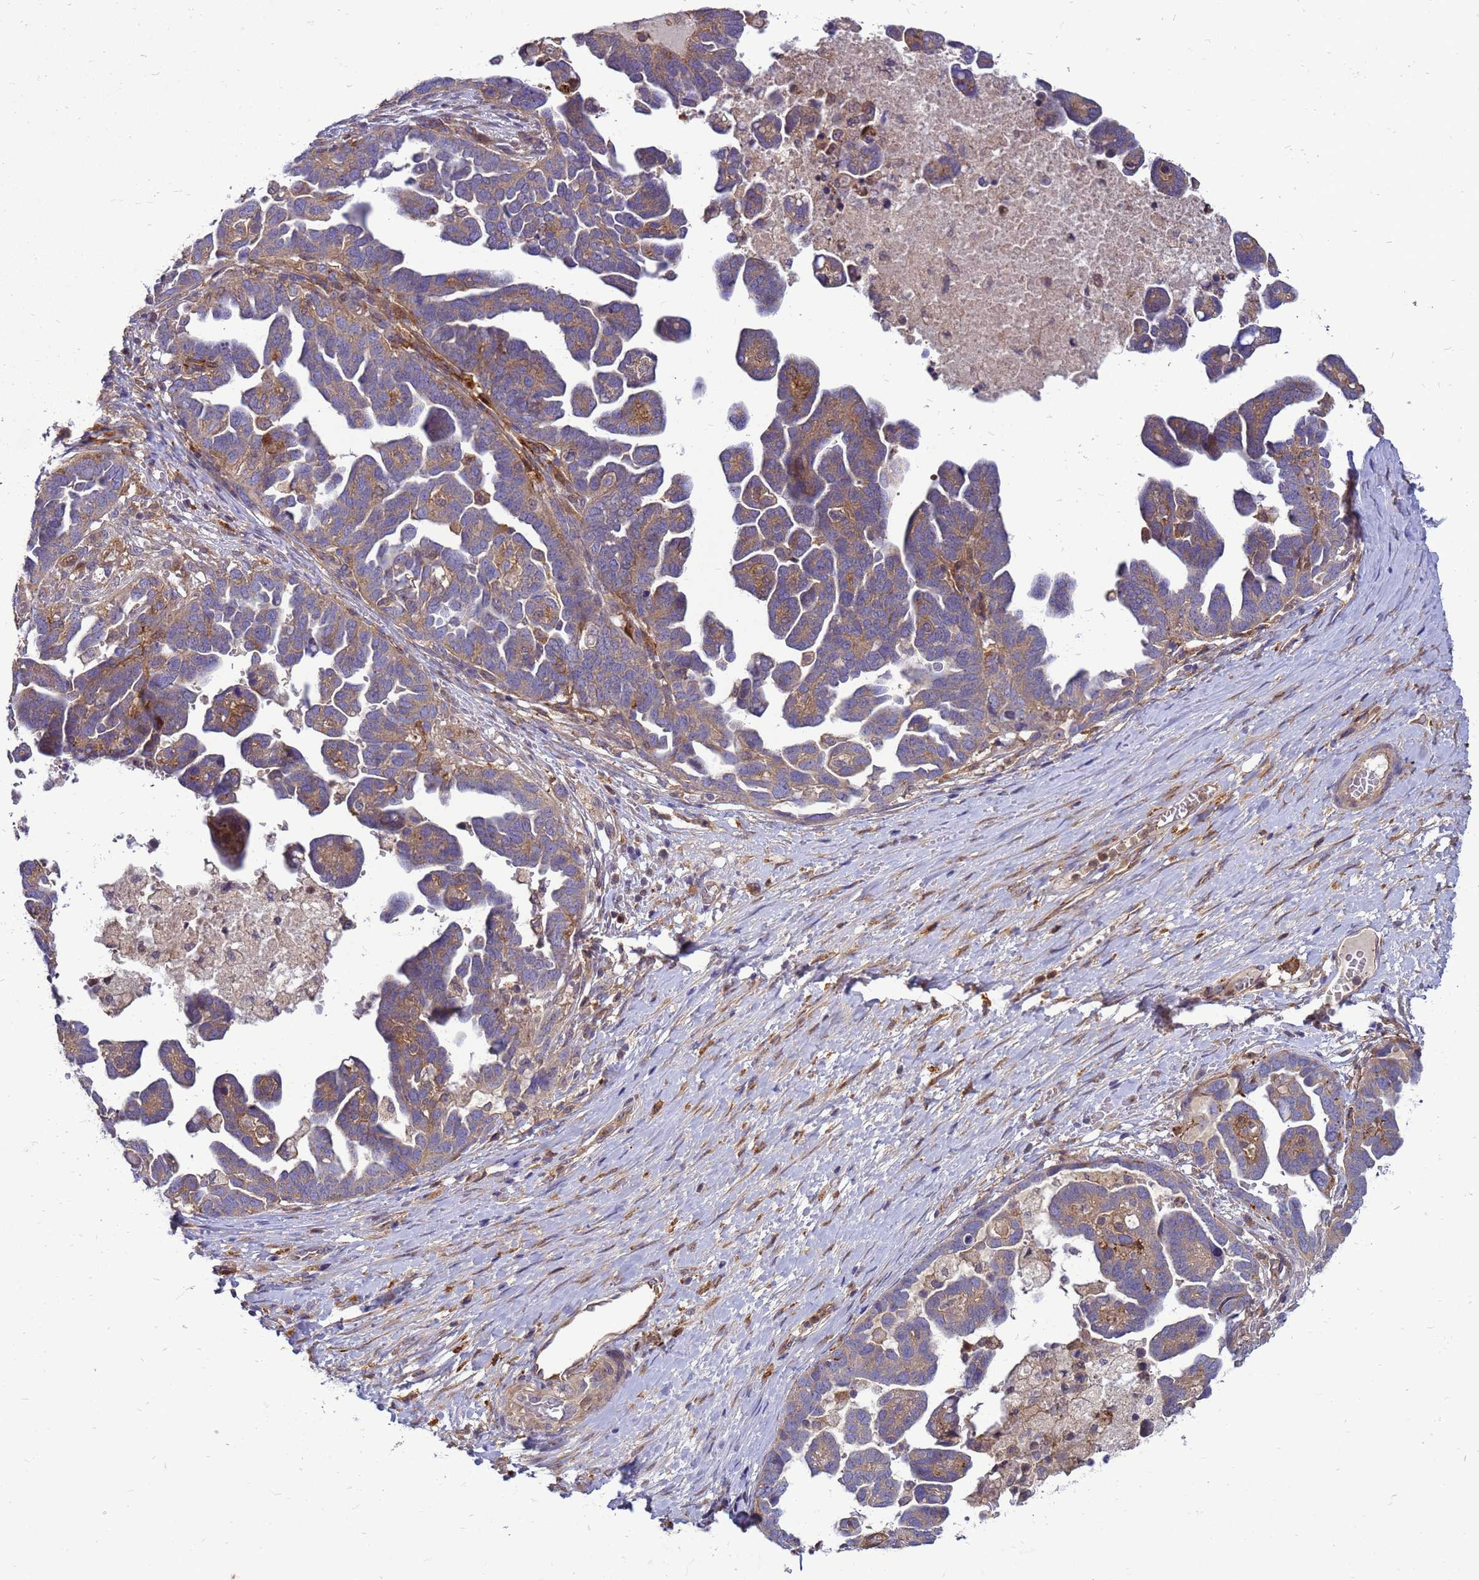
{"staining": {"intensity": "weak", "quantity": ">75%", "location": "cytoplasmic/membranous"}, "tissue": "ovarian cancer", "cell_type": "Tumor cells", "image_type": "cancer", "snomed": [{"axis": "morphology", "description": "Cystadenocarcinoma, serous, NOS"}, {"axis": "topography", "description": "Ovary"}], "caption": "IHC (DAB (3,3'-diaminobenzidine)) staining of ovarian serous cystadenocarcinoma reveals weak cytoplasmic/membranous protein positivity in approximately >75% of tumor cells. The staining is performed using DAB brown chromogen to label protein expression. The nuclei are counter-stained blue using hematoxylin.", "gene": "RNF215", "patient": {"sex": "female", "age": 54}}